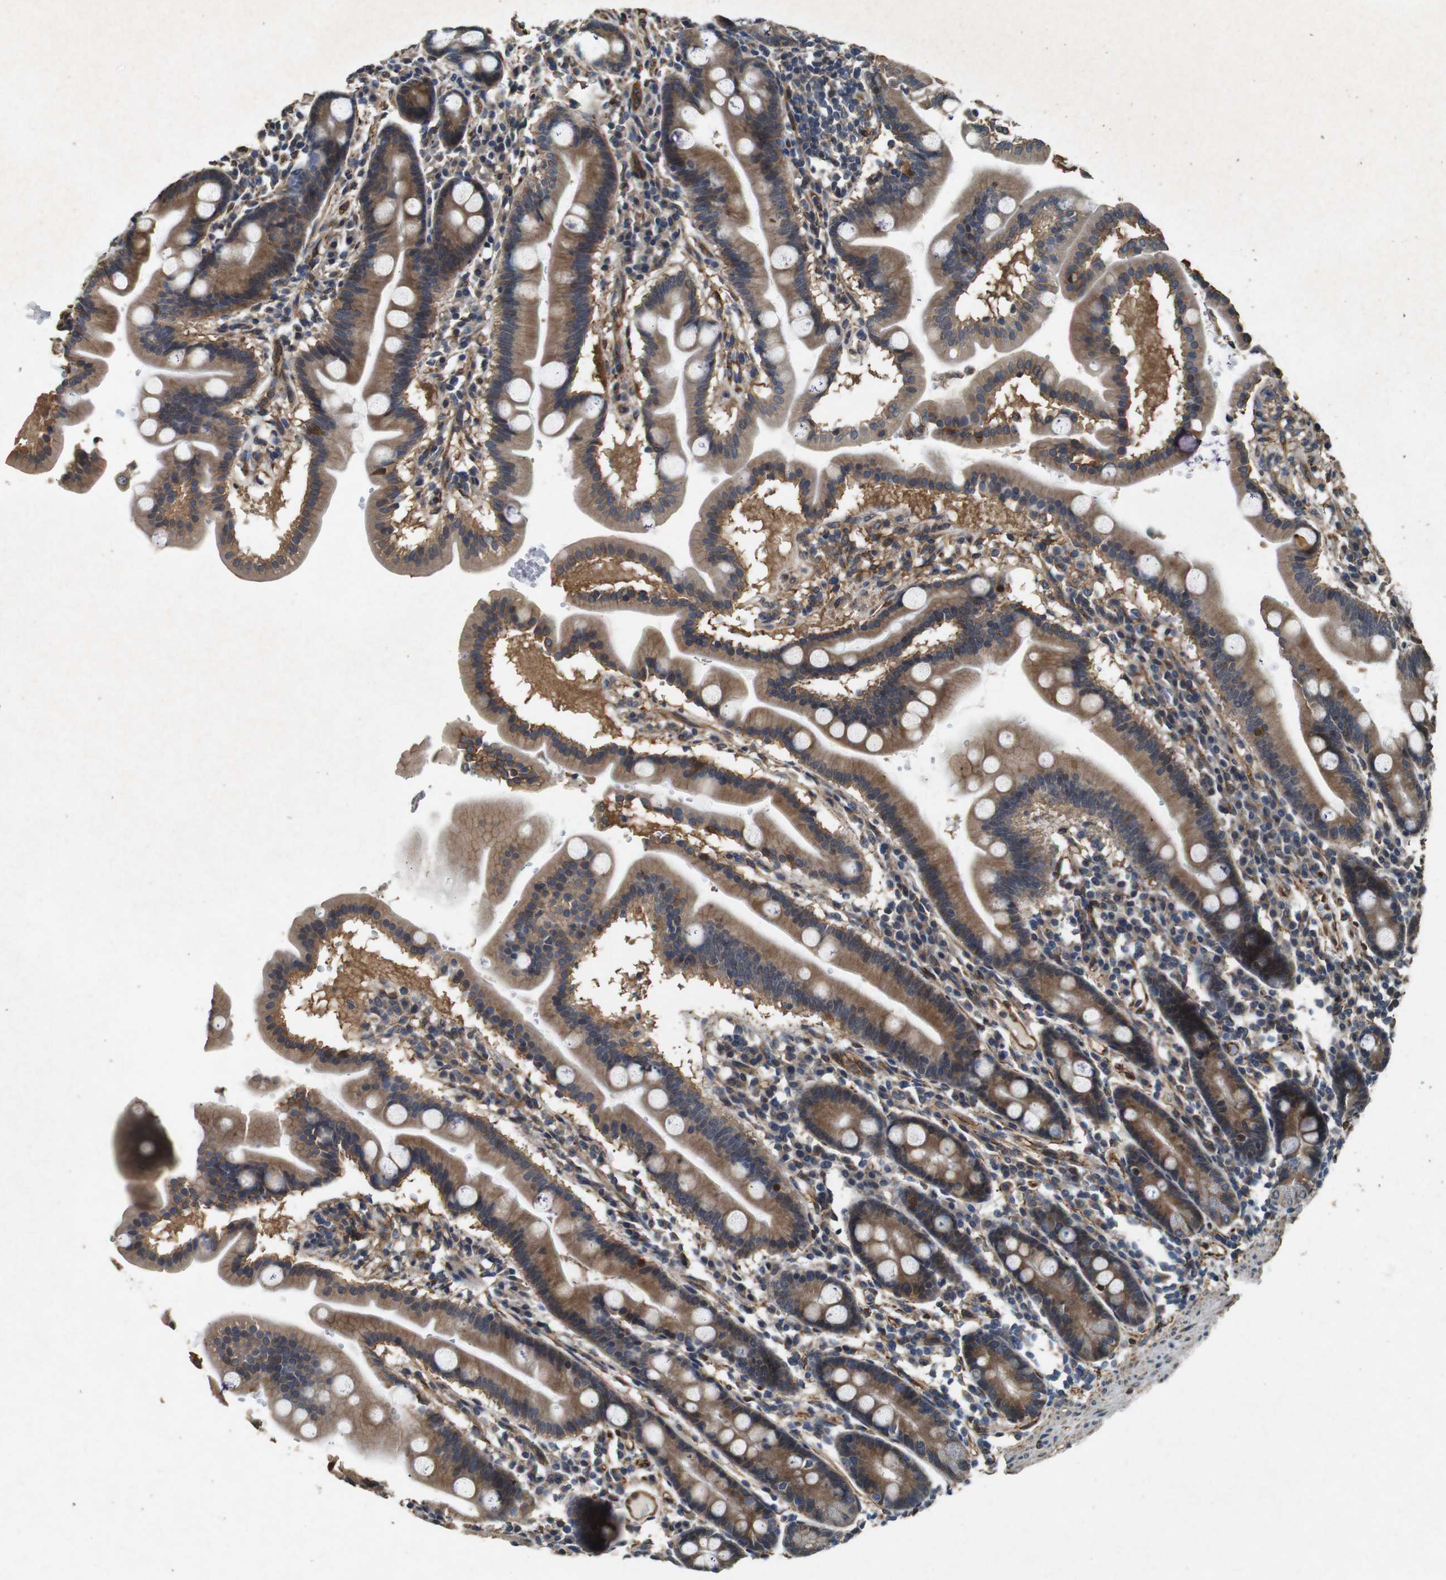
{"staining": {"intensity": "moderate", "quantity": ">75%", "location": "cytoplasmic/membranous"}, "tissue": "duodenum", "cell_type": "Glandular cells", "image_type": "normal", "snomed": [{"axis": "morphology", "description": "Normal tissue, NOS"}, {"axis": "topography", "description": "Duodenum"}], "caption": "The histopathology image reveals staining of unremarkable duodenum, revealing moderate cytoplasmic/membranous protein staining (brown color) within glandular cells. The staining was performed using DAB (3,3'-diaminobenzidine), with brown indicating positive protein expression. Nuclei are stained blue with hematoxylin.", "gene": "CNPY4", "patient": {"sex": "male", "age": 50}}